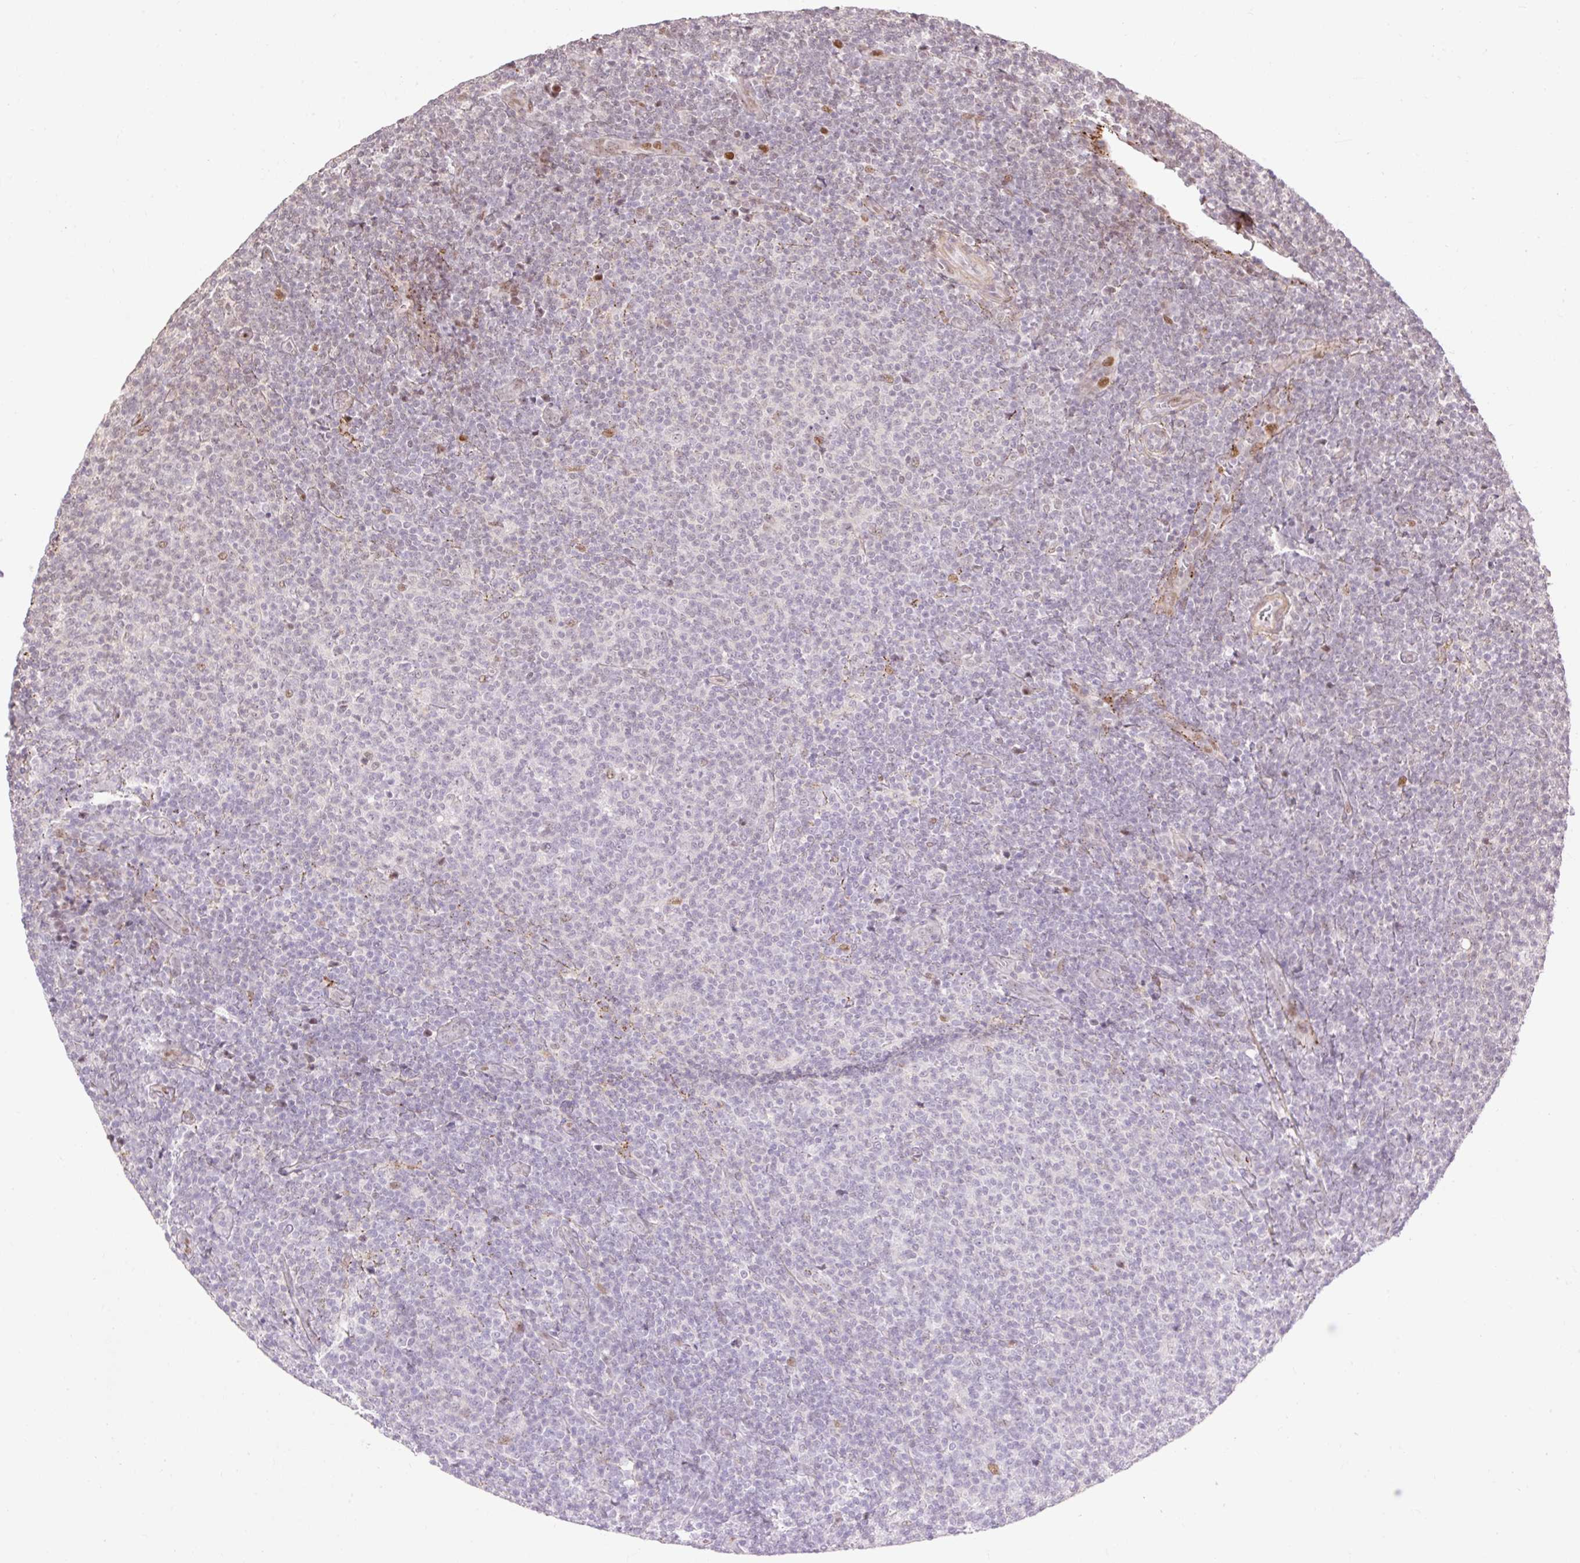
{"staining": {"intensity": "weak", "quantity": "<25%", "location": "nuclear"}, "tissue": "lymphoma", "cell_type": "Tumor cells", "image_type": "cancer", "snomed": [{"axis": "morphology", "description": "Malignant lymphoma, non-Hodgkin's type, Low grade"}, {"axis": "topography", "description": "Lymph node"}], "caption": "This is an immunohistochemistry (IHC) micrograph of human lymphoma. There is no expression in tumor cells.", "gene": "RIPPLY3", "patient": {"sex": "male", "age": 66}}